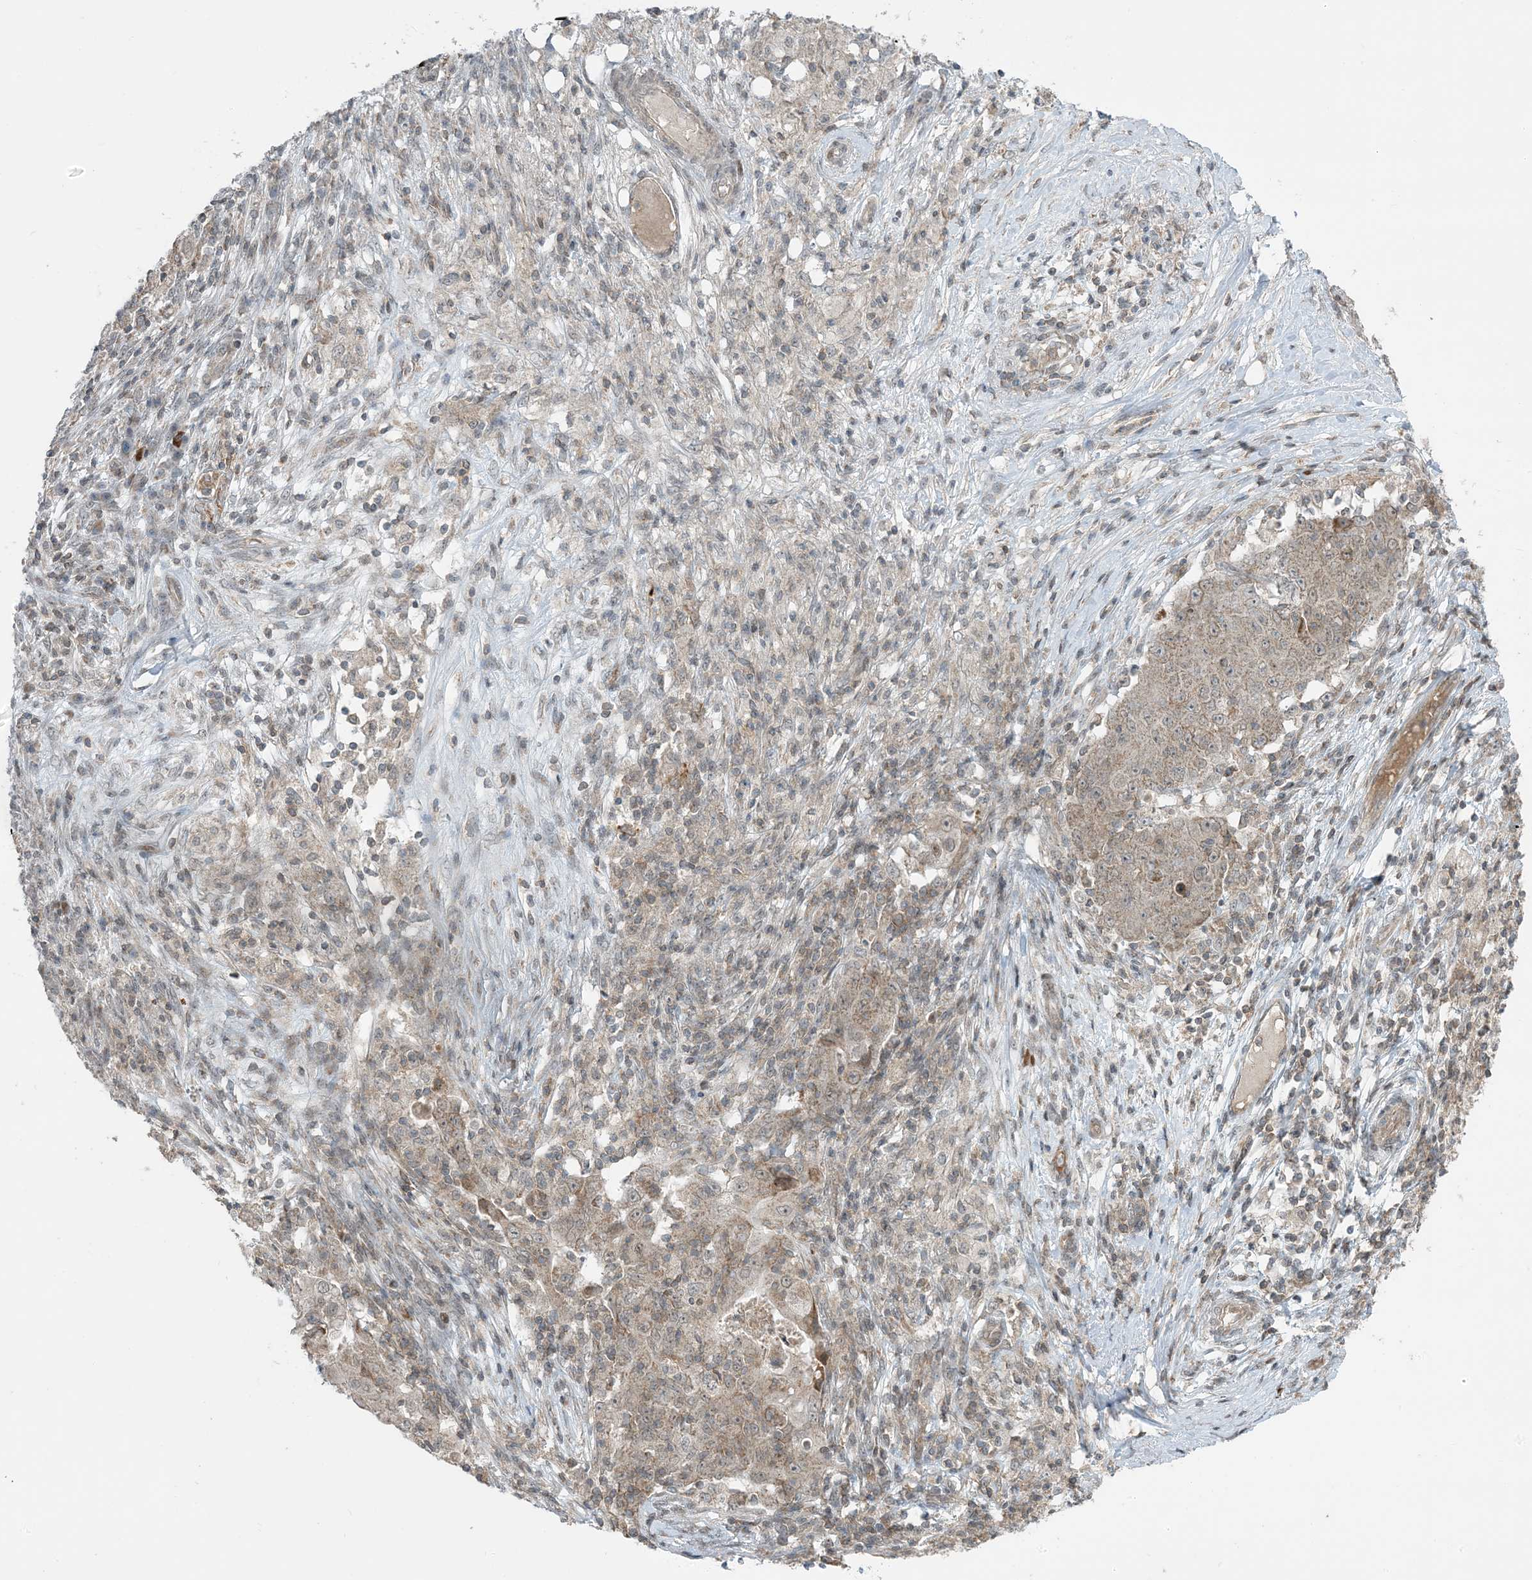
{"staining": {"intensity": "weak", "quantity": ">75%", "location": "cytoplasmic/membranous"}, "tissue": "ovarian cancer", "cell_type": "Tumor cells", "image_type": "cancer", "snomed": [{"axis": "morphology", "description": "Carcinoma, endometroid"}, {"axis": "topography", "description": "Ovary"}], "caption": "Protein staining of ovarian cancer (endometroid carcinoma) tissue shows weak cytoplasmic/membranous positivity in approximately >75% of tumor cells.", "gene": "PHLDB2", "patient": {"sex": "female", "age": 42}}